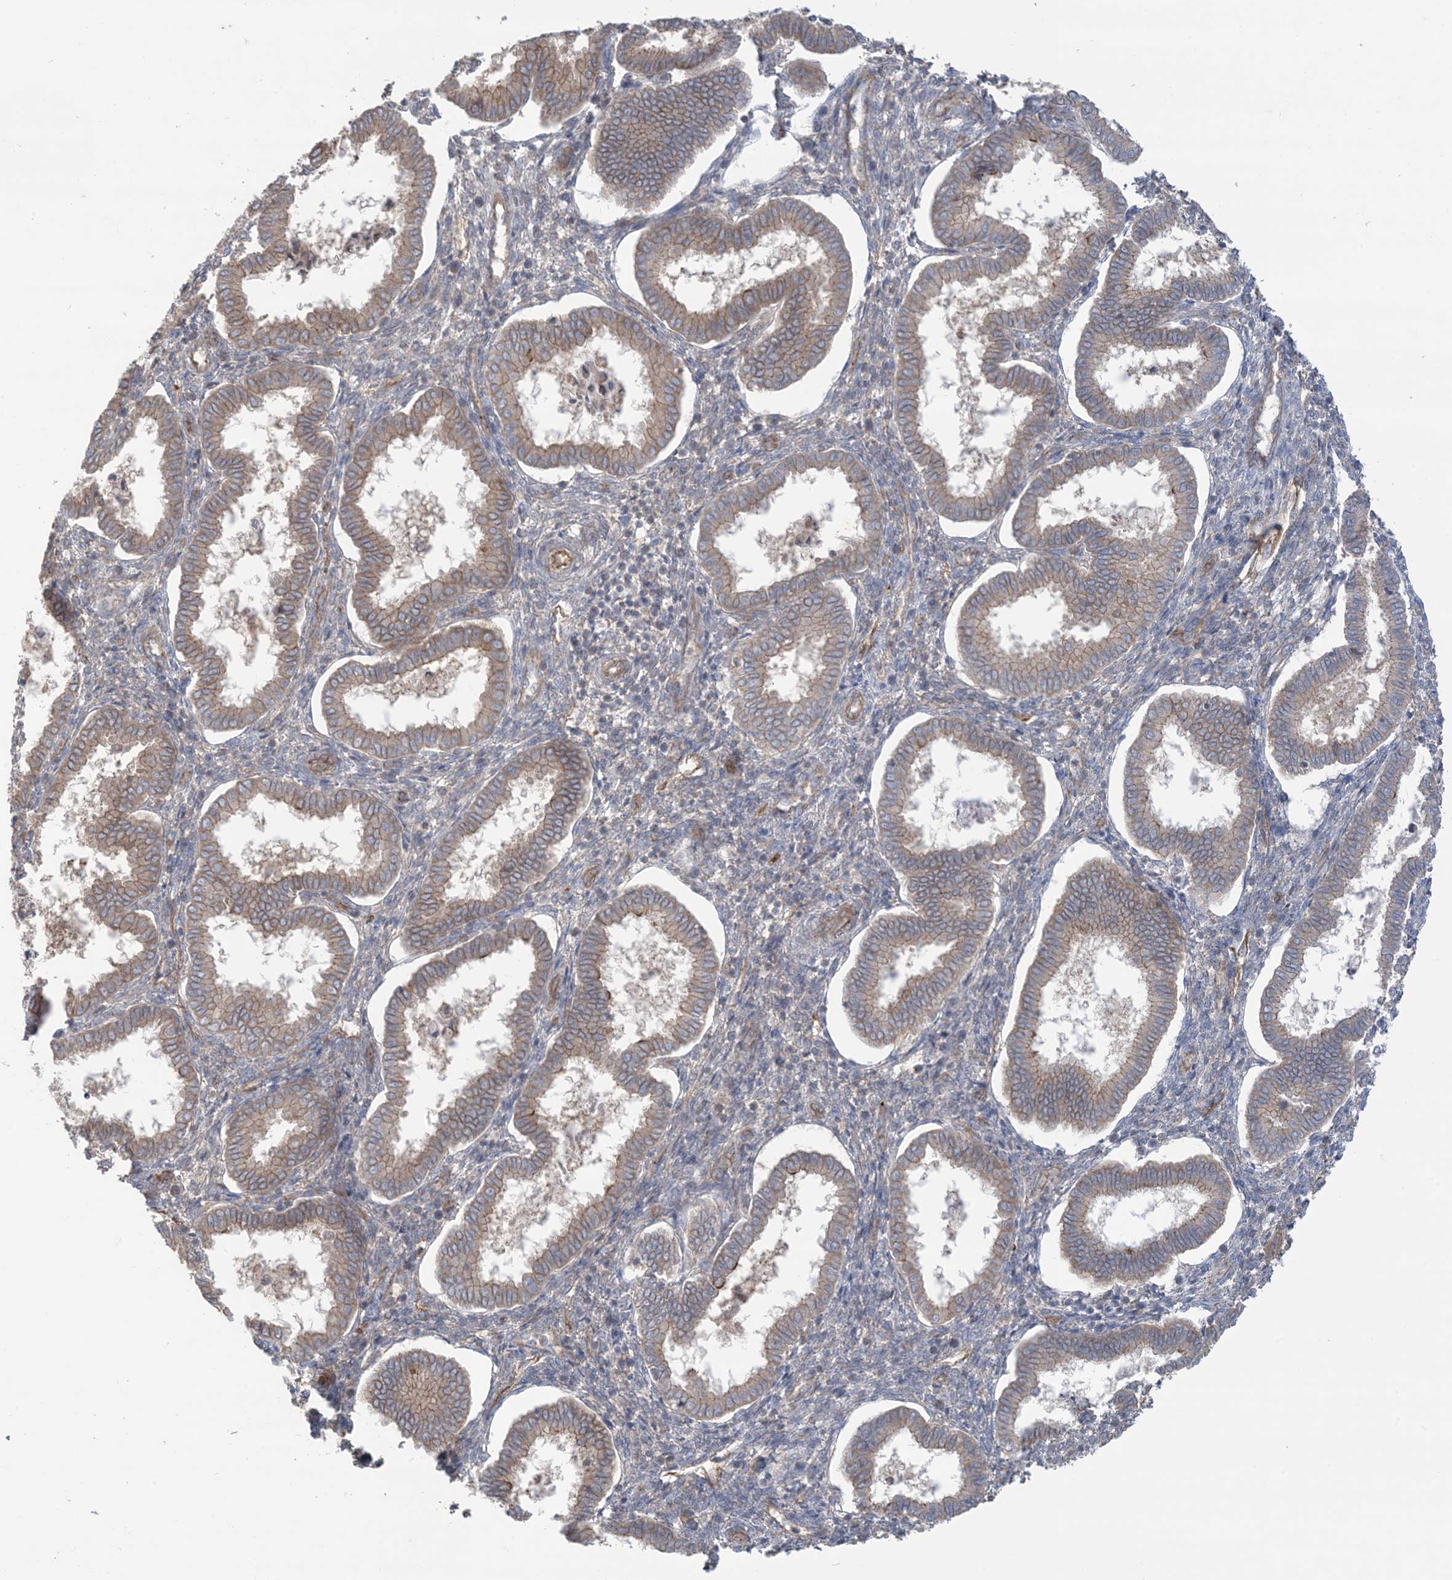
{"staining": {"intensity": "weak", "quantity": "<25%", "location": "cytoplasmic/membranous"}, "tissue": "endometrium", "cell_type": "Cells in endometrial stroma", "image_type": "normal", "snomed": [{"axis": "morphology", "description": "Normal tissue, NOS"}, {"axis": "topography", "description": "Endometrium"}], "caption": "DAB immunohistochemical staining of benign endometrium shows no significant positivity in cells in endometrial stroma.", "gene": "CCNY", "patient": {"sex": "female", "age": 24}}